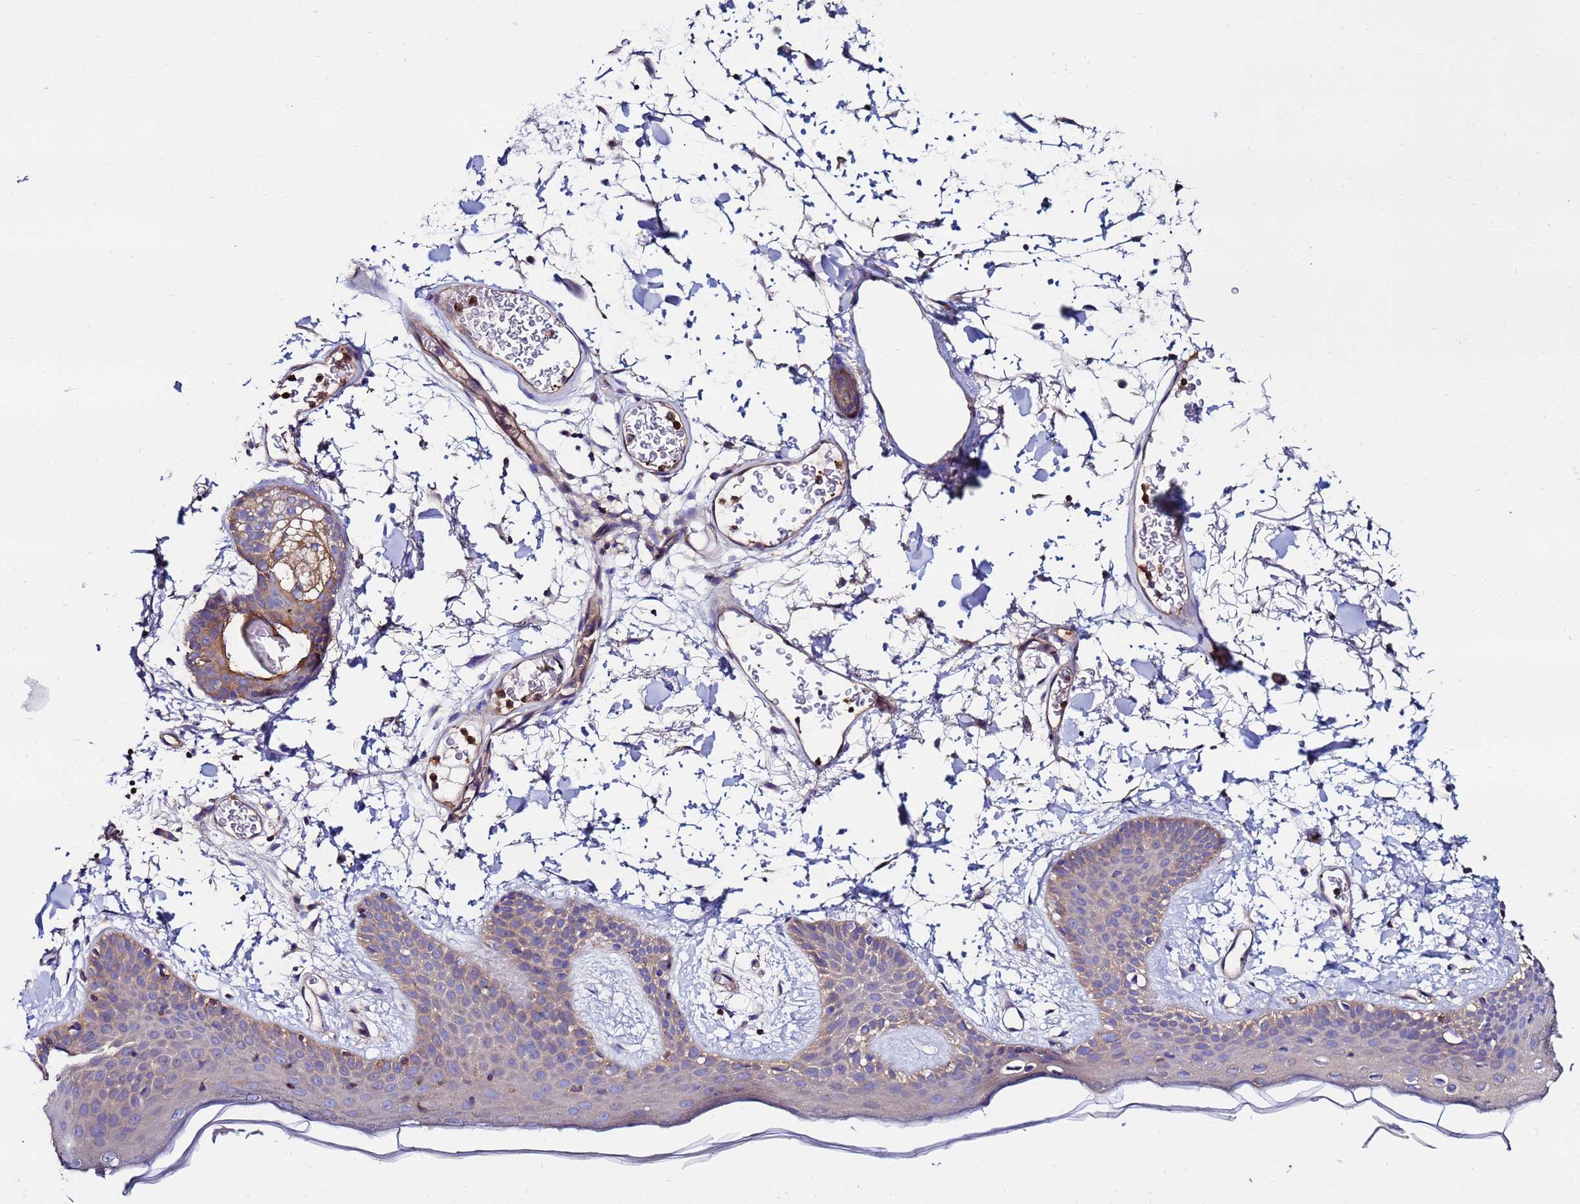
{"staining": {"intensity": "weak", "quantity": ">75%", "location": "cytoplasmic/membranous"}, "tissue": "skin", "cell_type": "Fibroblasts", "image_type": "normal", "snomed": [{"axis": "morphology", "description": "Normal tissue, NOS"}, {"axis": "topography", "description": "Skin"}], "caption": "A micrograph of skin stained for a protein reveals weak cytoplasmic/membranous brown staining in fibroblasts. (DAB (3,3'-diaminobenzidine) IHC, brown staining for protein, blue staining for nuclei).", "gene": "POTEE", "patient": {"sex": "male", "age": 79}}